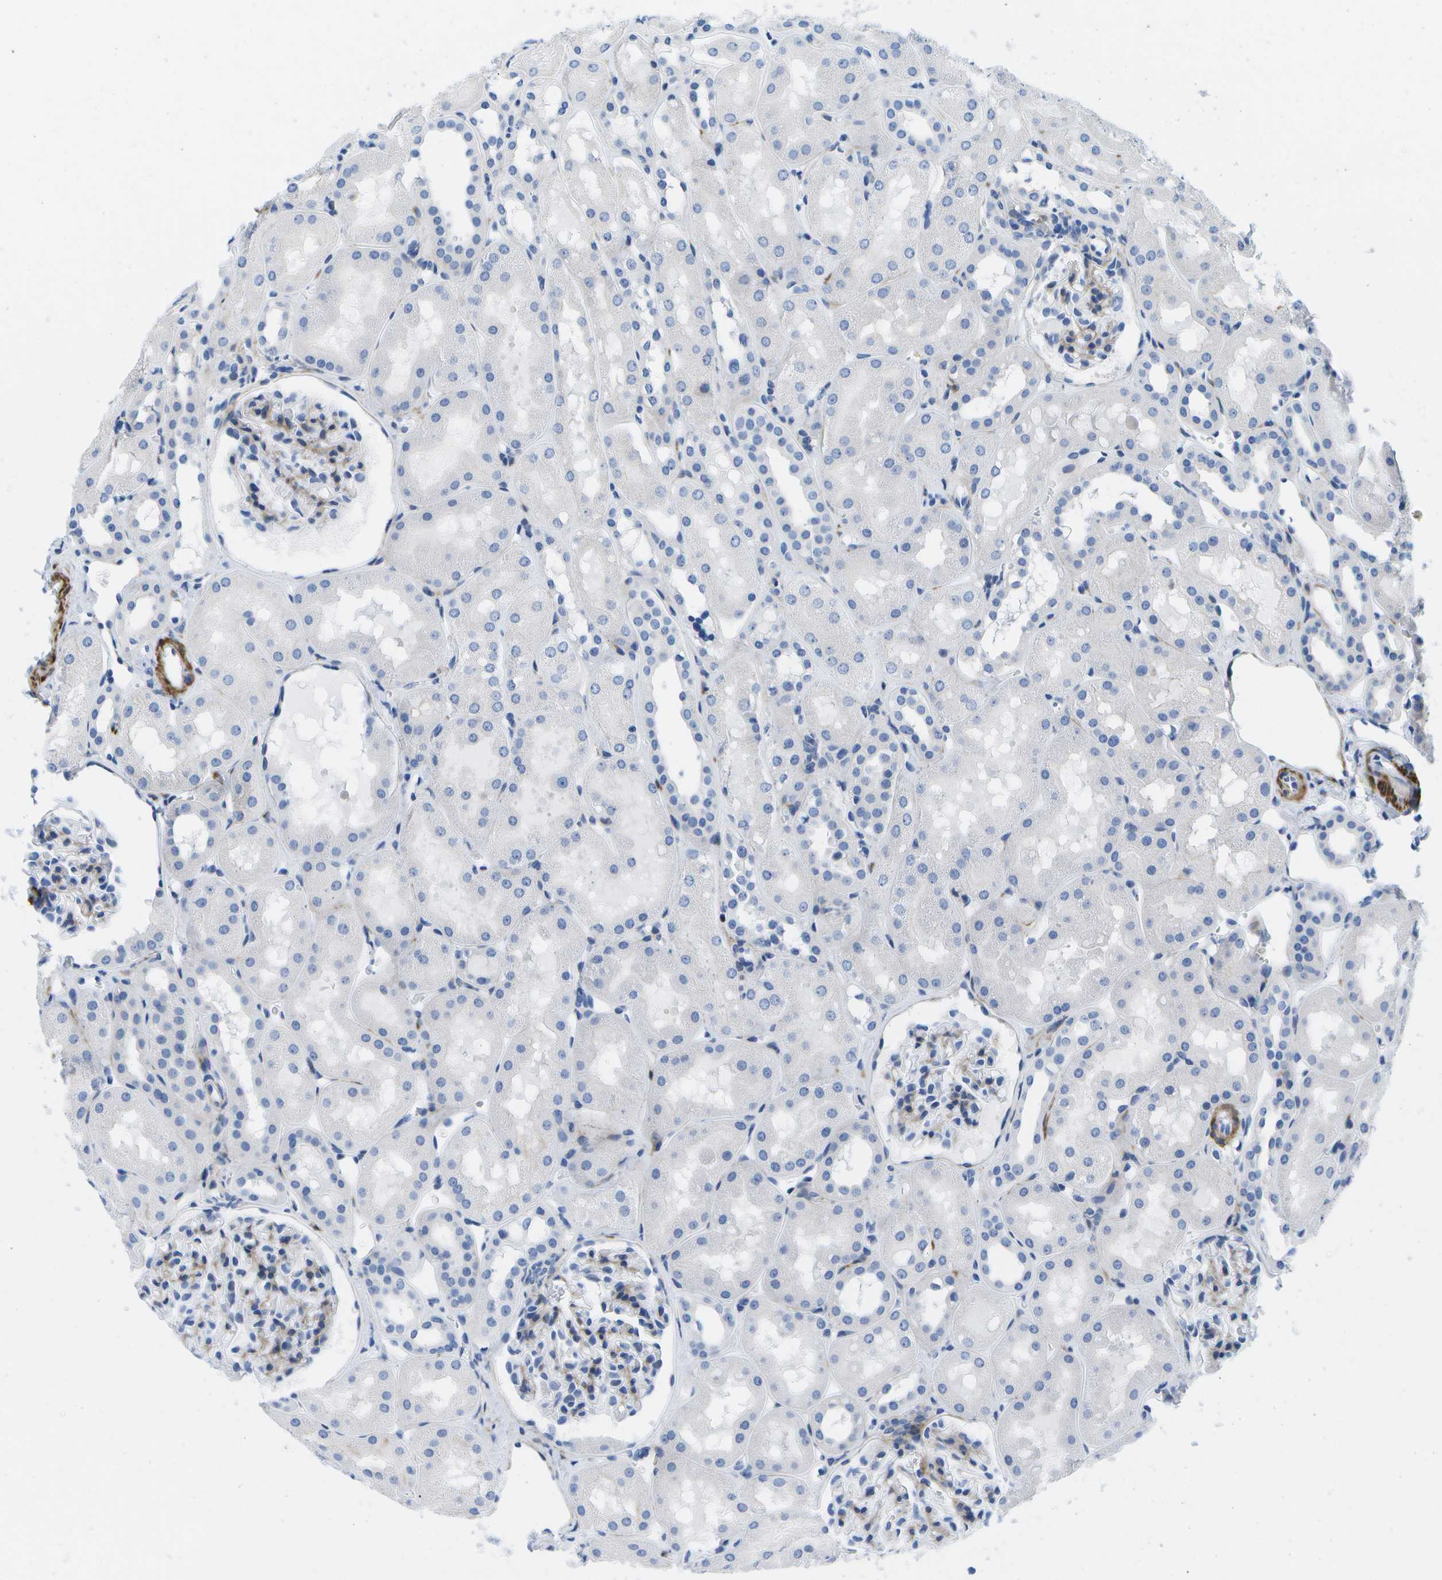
{"staining": {"intensity": "weak", "quantity": "<25%", "location": "cytoplasmic/membranous"}, "tissue": "kidney", "cell_type": "Cells in glomeruli", "image_type": "normal", "snomed": [{"axis": "morphology", "description": "Normal tissue, NOS"}, {"axis": "topography", "description": "Kidney"}, {"axis": "topography", "description": "Urinary bladder"}], "caption": "Kidney stained for a protein using immunohistochemistry (IHC) displays no positivity cells in glomeruli.", "gene": "ADGRG6", "patient": {"sex": "male", "age": 16}}